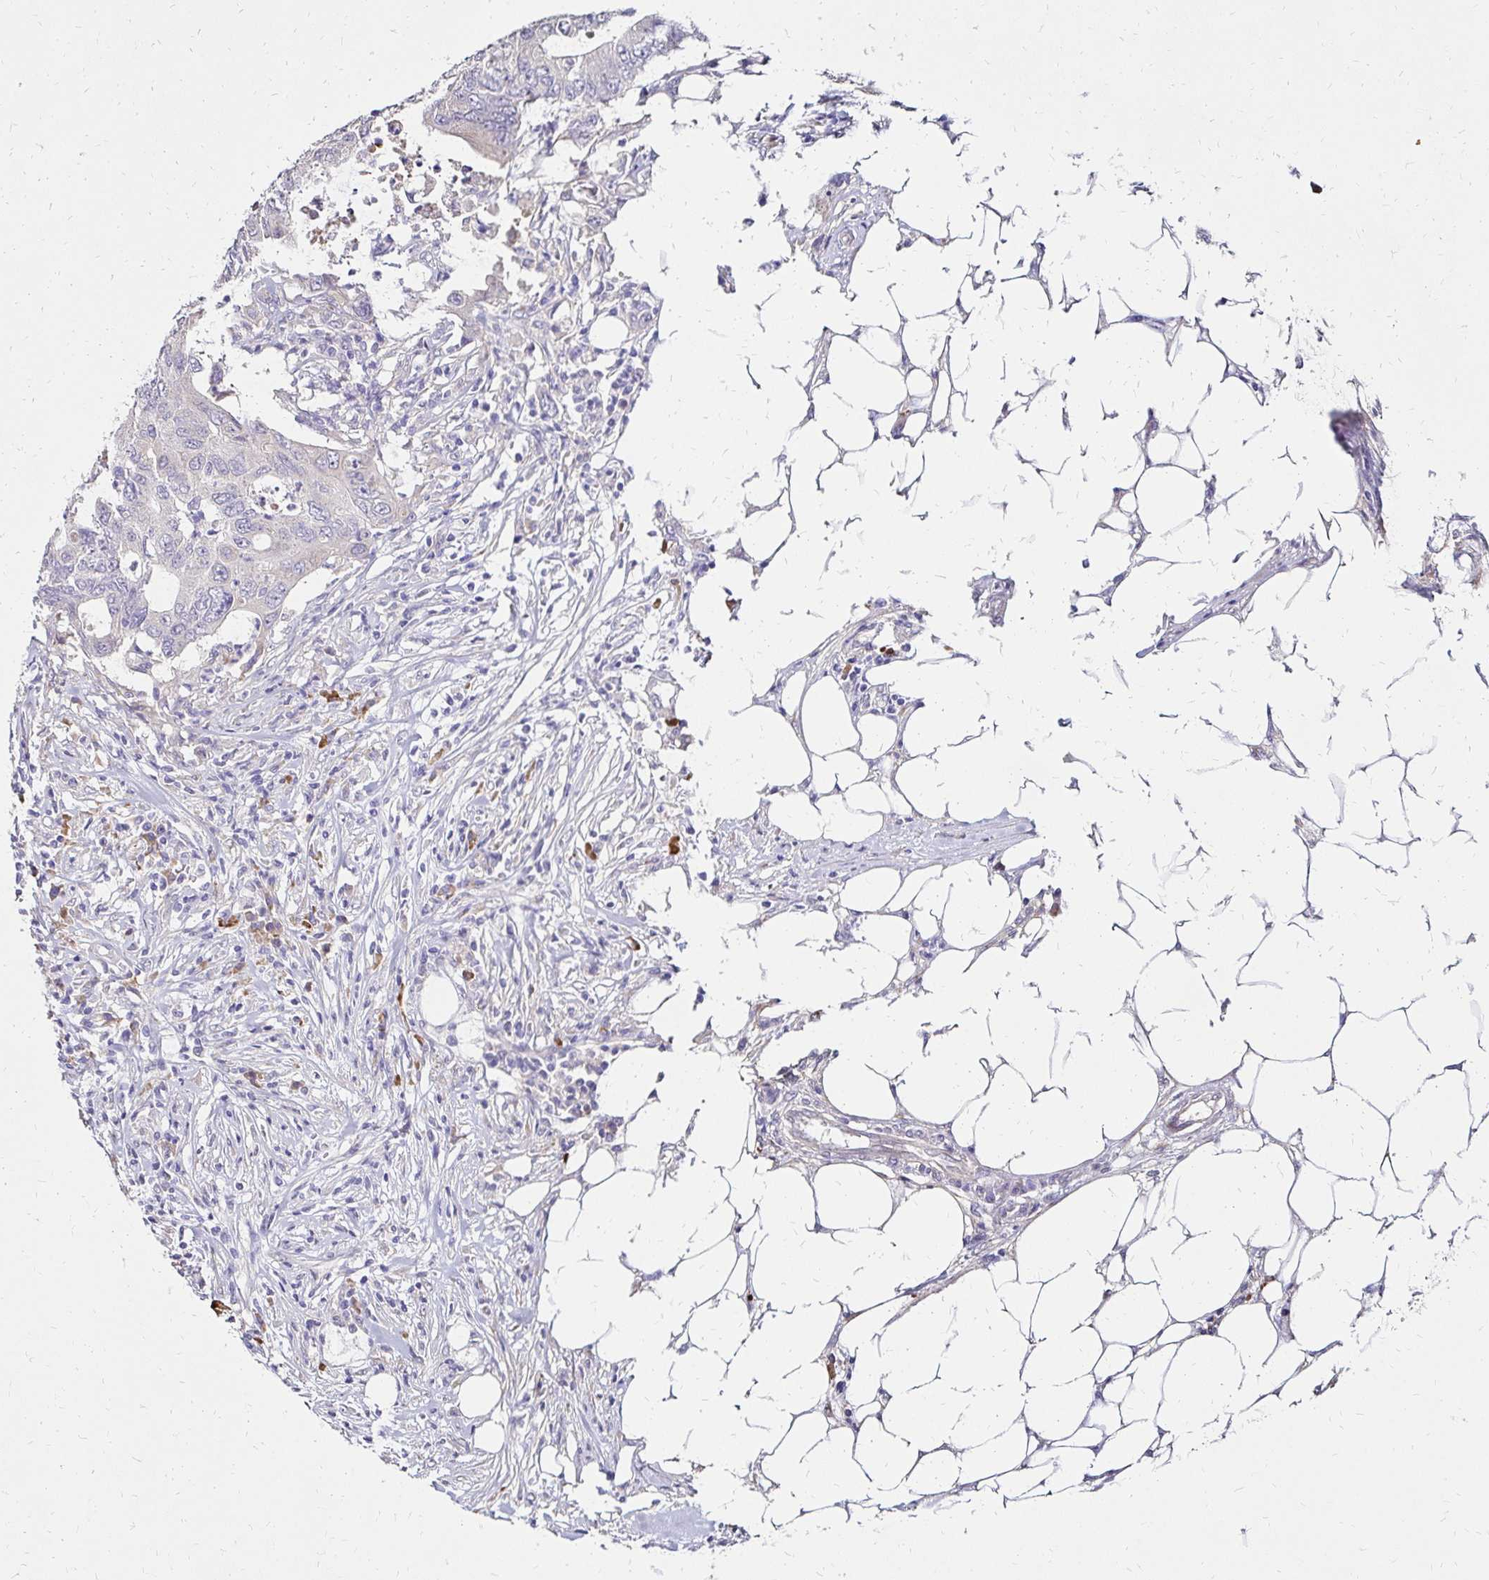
{"staining": {"intensity": "negative", "quantity": "none", "location": "none"}, "tissue": "colorectal cancer", "cell_type": "Tumor cells", "image_type": "cancer", "snomed": [{"axis": "morphology", "description": "Adenocarcinoma, NOS"}, {"axis": "topography", "description": "Colon"}], "caption": "Histopathology image shows no protein positivity in tumor cells of colorectal cancer tissue.", "gene": "PRIMA1", "patient": {"sex": "male", "age": 71}}